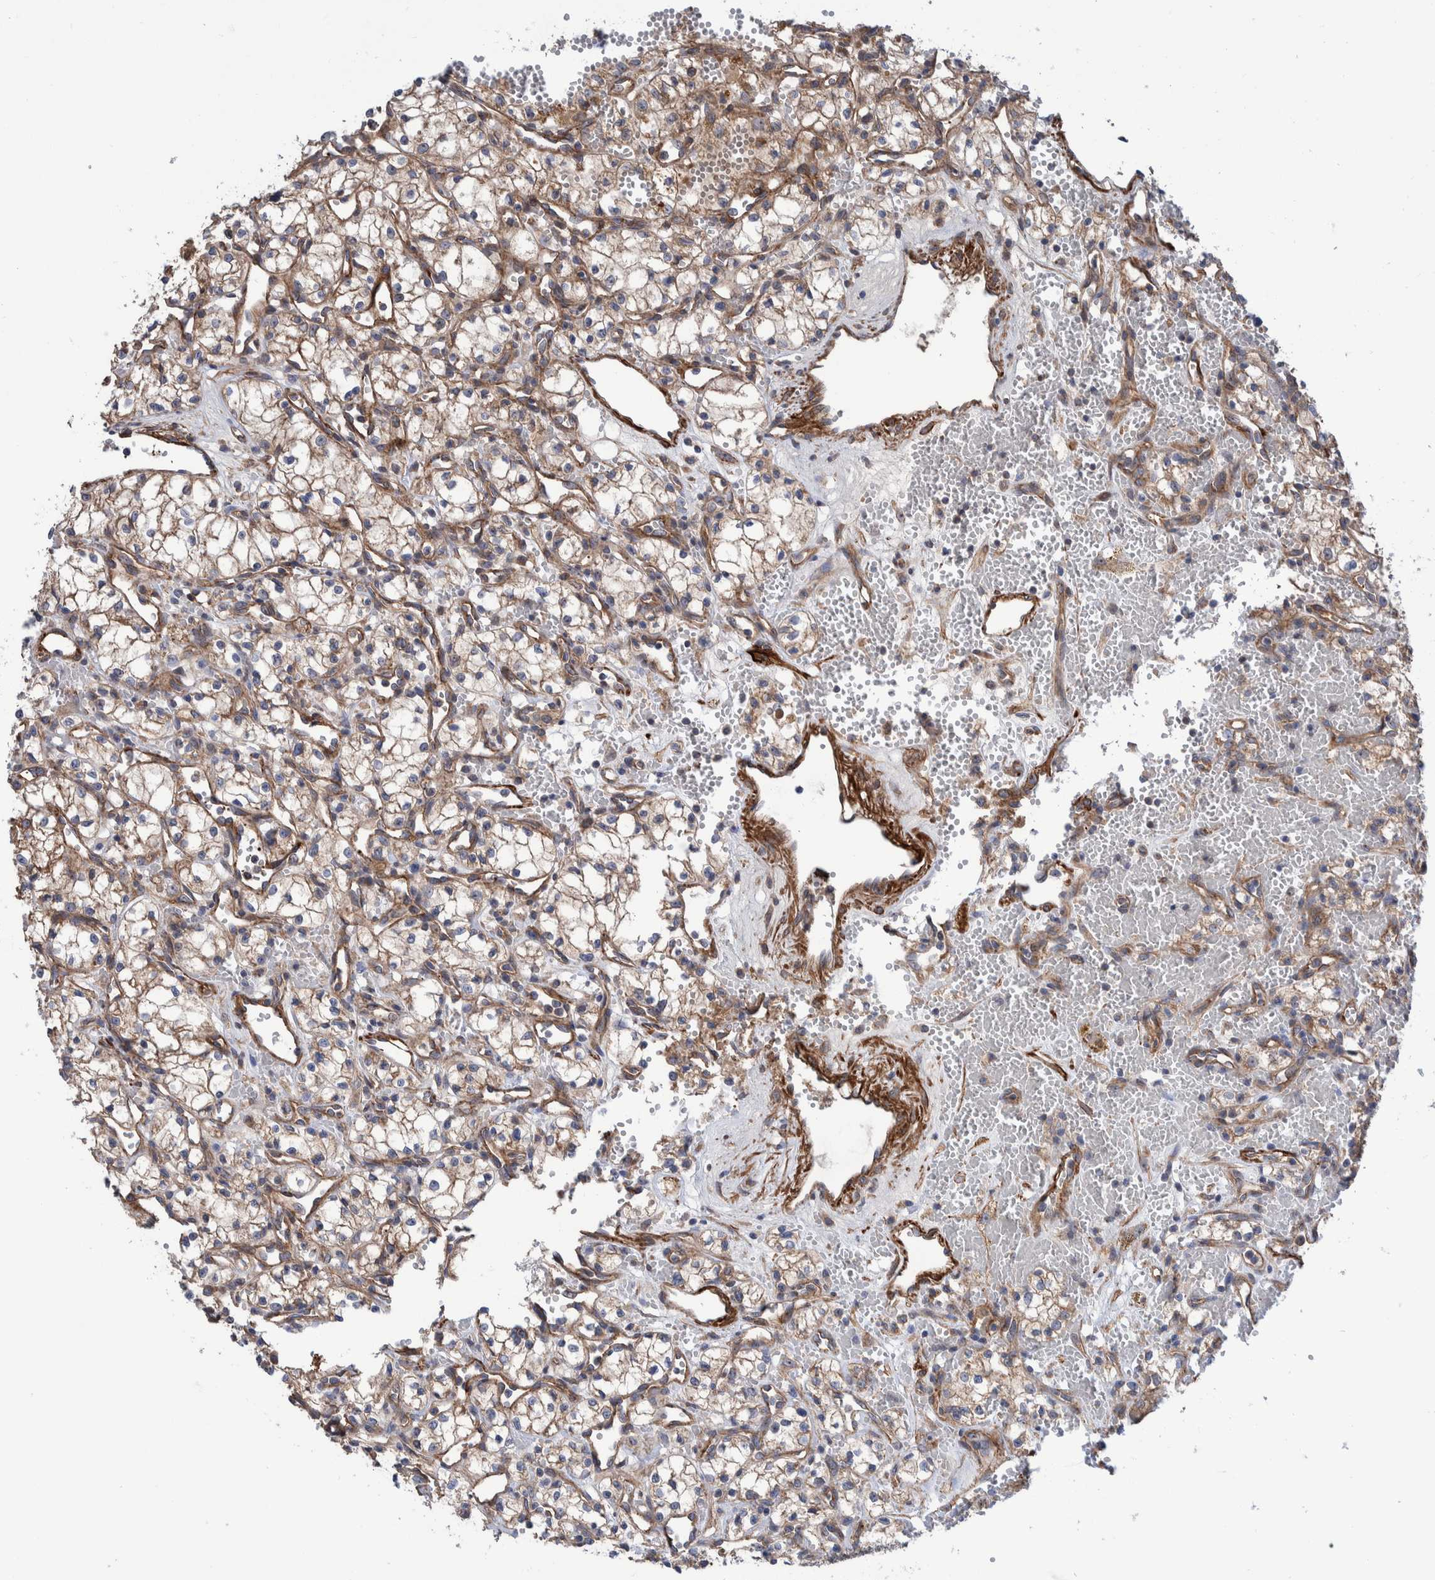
{"staining": {"intensity": "weak", "quantity": "25%-75%", "location": "cytoplasmic/membranous"}, "tissue": "renal cancer", "cell_type": "Tumor cells", "image_type": "cancer", "snomed": [{"axis": "morphology", "description": "Adenocarcinoma, NOS"}, {"axis": "topography", "description": "Kidney"}], "caption": "Immunohistochemical staining of human renal cancer shows weak cytoplasmic/membranous protein staining in approximately 25%-75% of tumor cells.", "gene": "SLC25A10", "patient": {"sex": "male", "age": 59}}